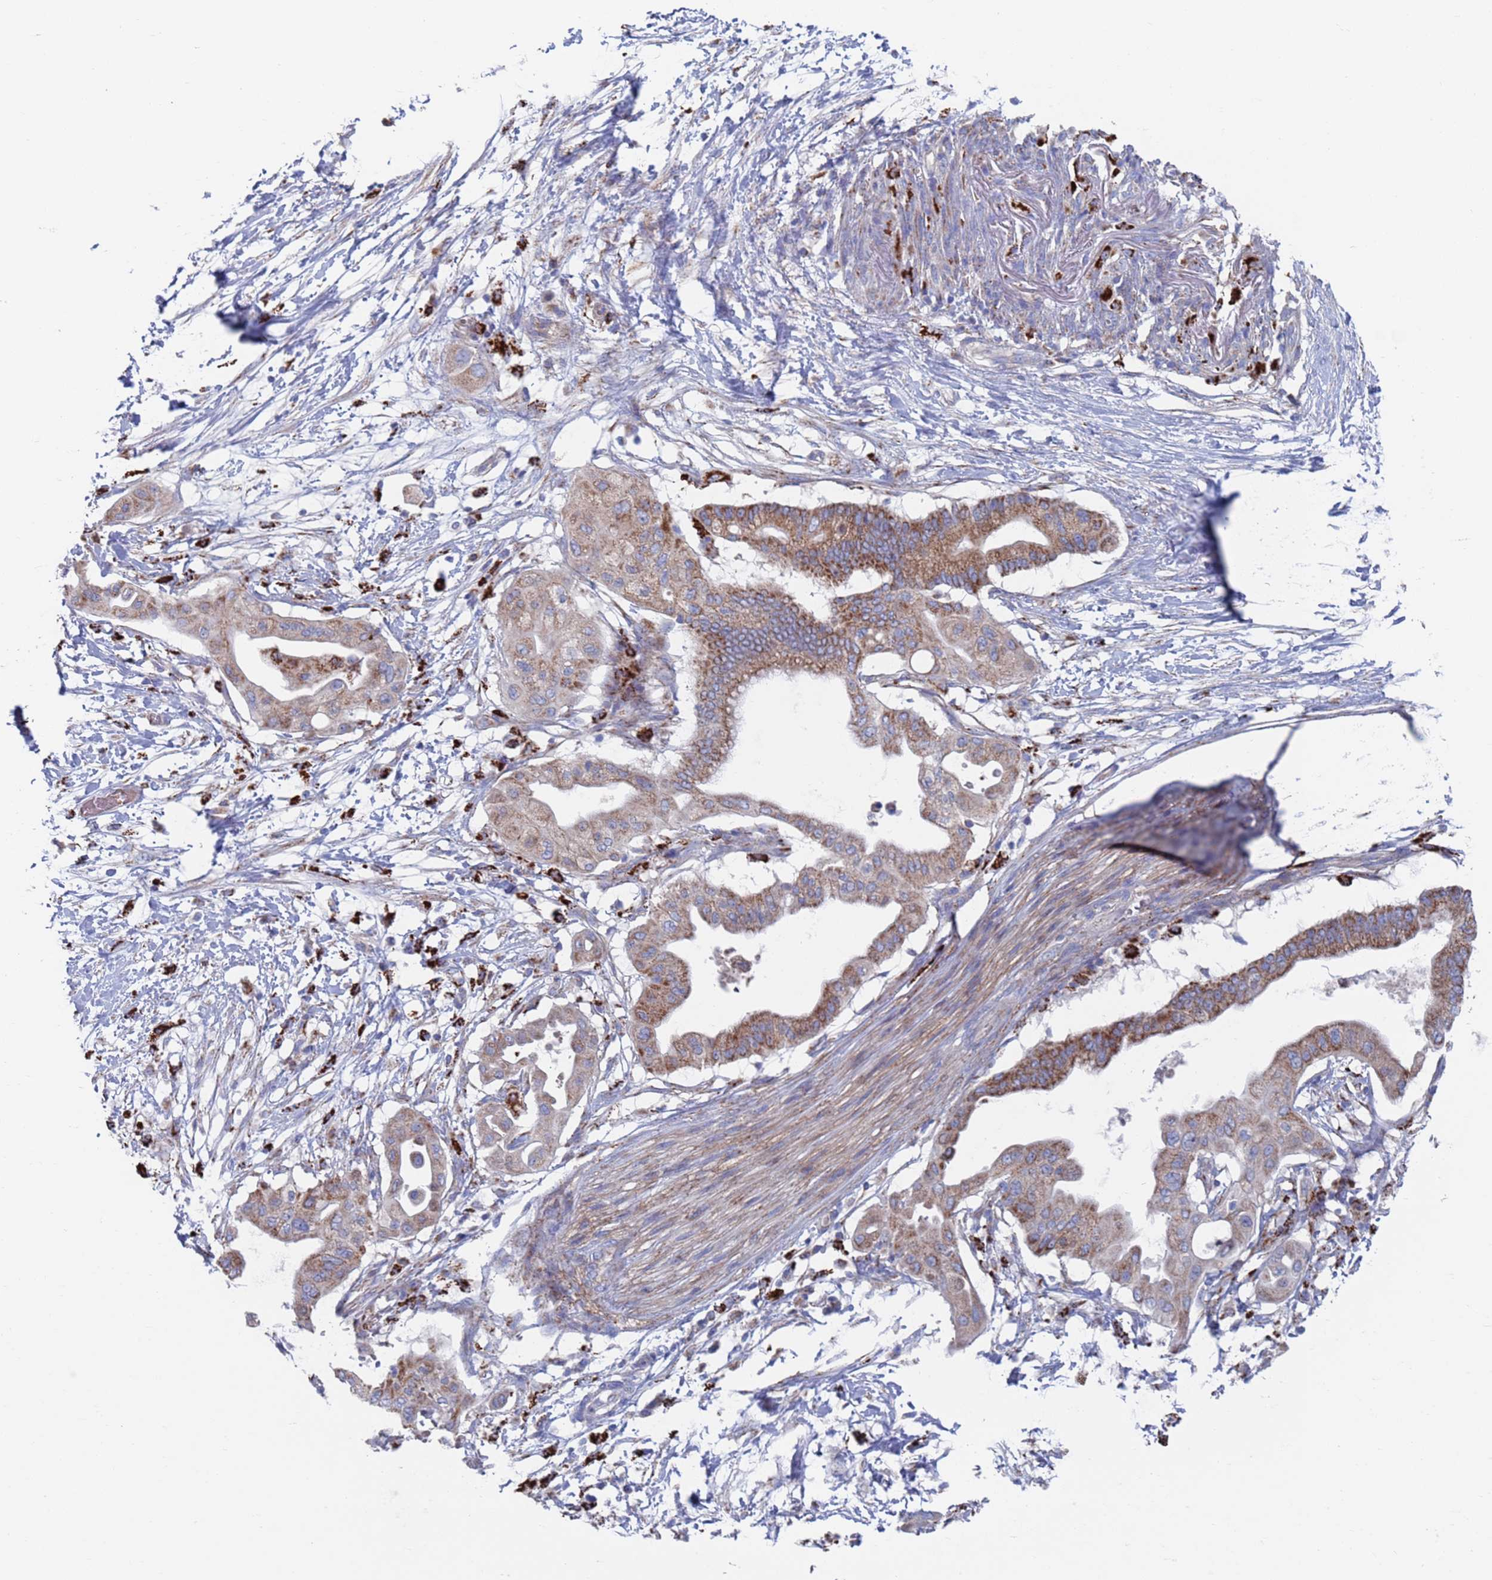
{"staining": {"intensity": "moderate", "quantity": "25%-75%", "location": "cytoplasmic/membranous"}, "tissue": "pancreatic cancer", "cell_type": "Tumor cells", "image_type": "cancer", "snomed": [{"axis": "morphology", "description": "Adenocarcinoma, NOS"}, {"axis": "topography", "description": "Pancreas"}], "caption": "Human pancreatic cancer (adenocarcinoma) stained with a protein marker shows moderate staining in tumor cells.", "gene": "CHCHD6", "patient": {"sex": "male", "age": 68}}